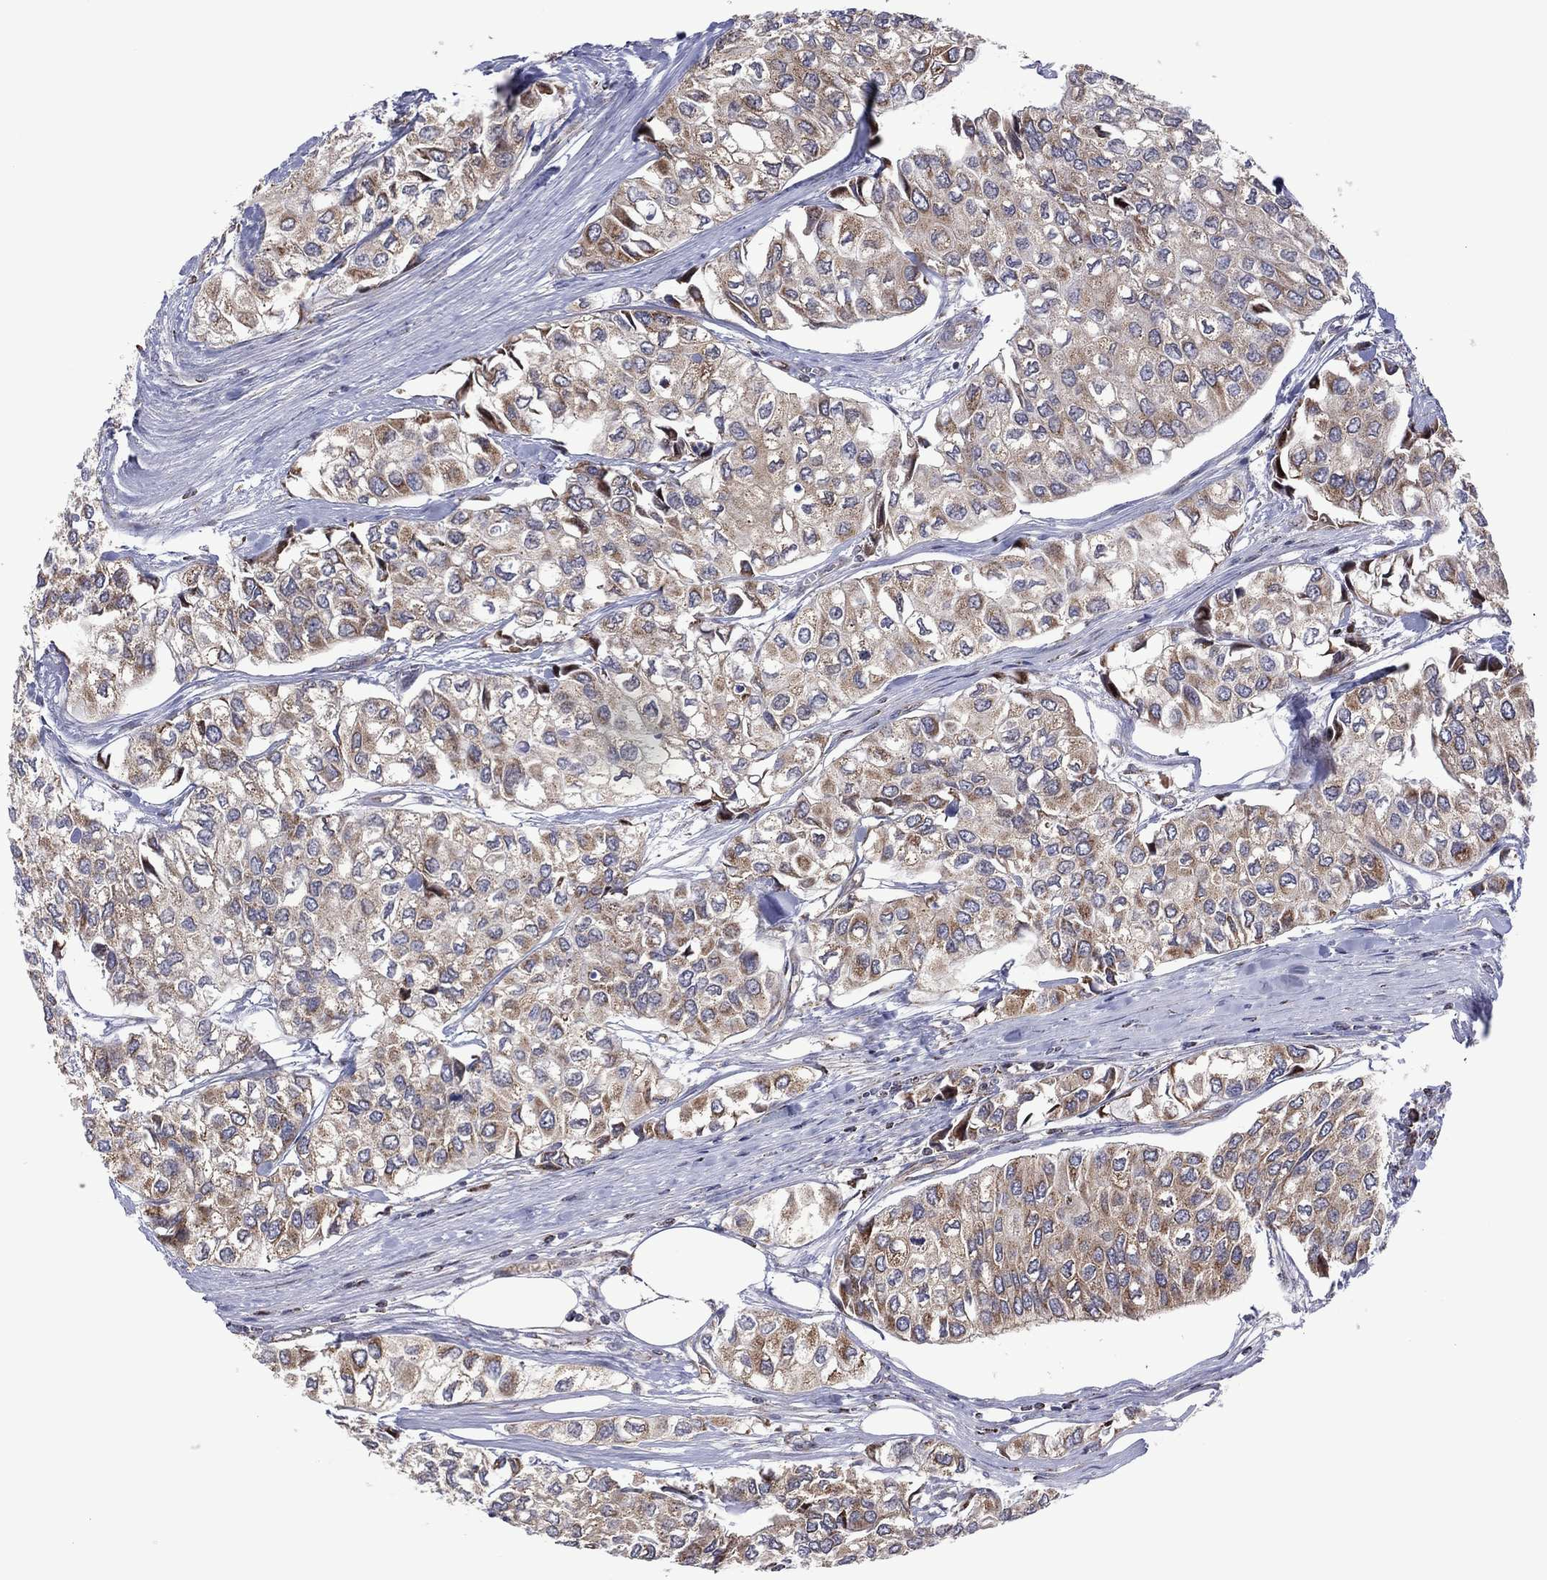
{"staining": {"intensity": "weak", "quantity": "25%-75%", "location": "cytoplasmic/membranous"}, "tissue": "urothelial cancer", "cell_type": "Tumor cells", "image_type": "cancer", "snomed": [{"axis": "morphology", "description": "Urothelial carcinoma, High grade"}, {"axis": "topography", "description": "Urinary bladder"}], "caption": "There is low levels of weak cytoplasmic/membranous staining in tumor cells of high-grade urothelial carcinoma, as demonstrated by immunohistochemical staining (brown color).", "gene": "PIDD1", "patient": {"sex": "male", "age": 73}}